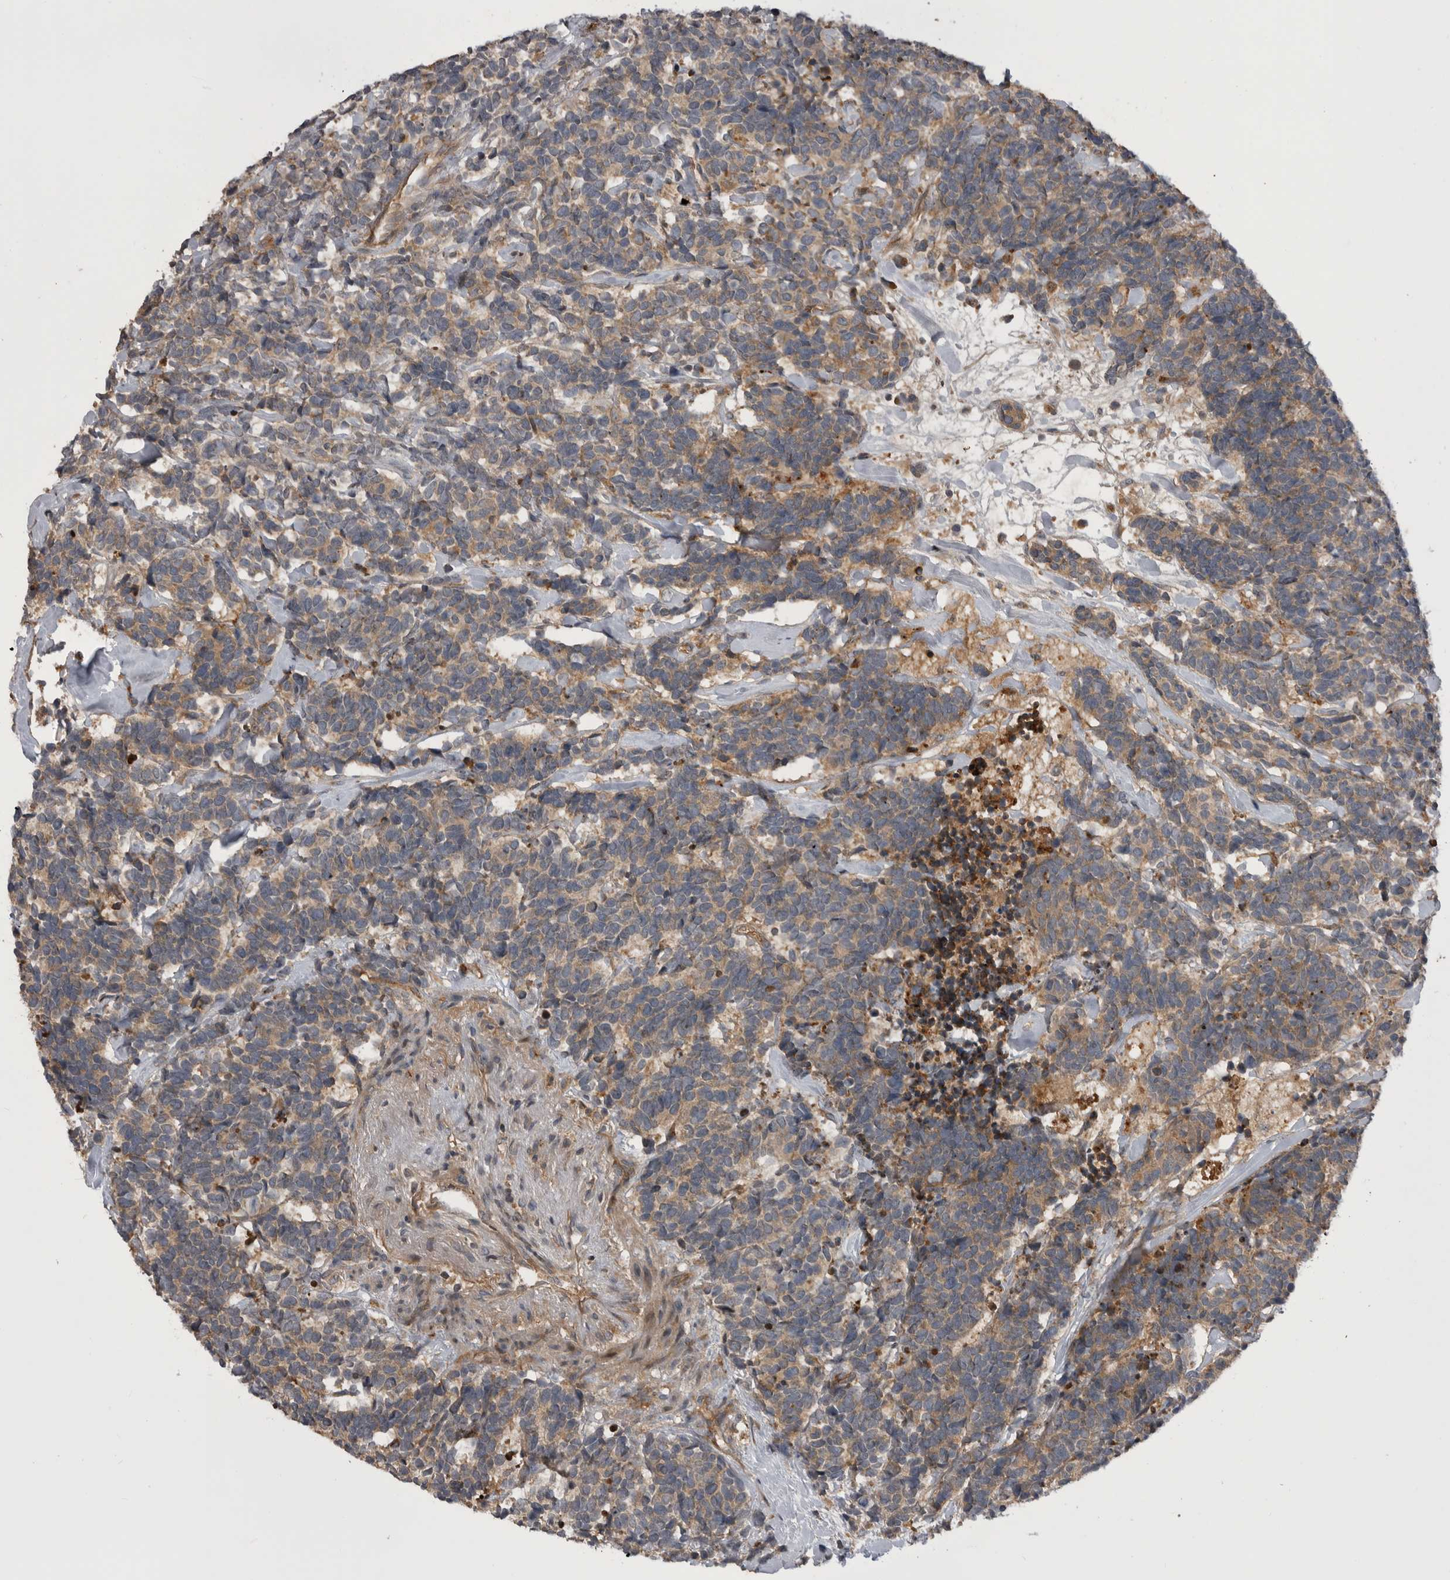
{"staining": {"intensity": "weak", "quantity": ">75%", "location": "cytoplasmic/membranous"}, "tissue": "carcinoid", "cell_type": "Tumor cells", "image_type": "cancer", "snomed": [{"axis": "morphology", "description": "Carcinoma, NOS"}, {"axis": "morphology", "description": "Carcinoid, malignant, NOS"}, {"axis": "topography", "description": "Urinary bladder"}], "caption": "A high-resolution photomicrograph shows immunohistochemistry staining of carcinoma, which shows weak cytoplasmic/membranous expression in approximately >75% of tumor cells.", "gene": "RAB3GAP2", "patient": {"sex": "male", "age": 57}}